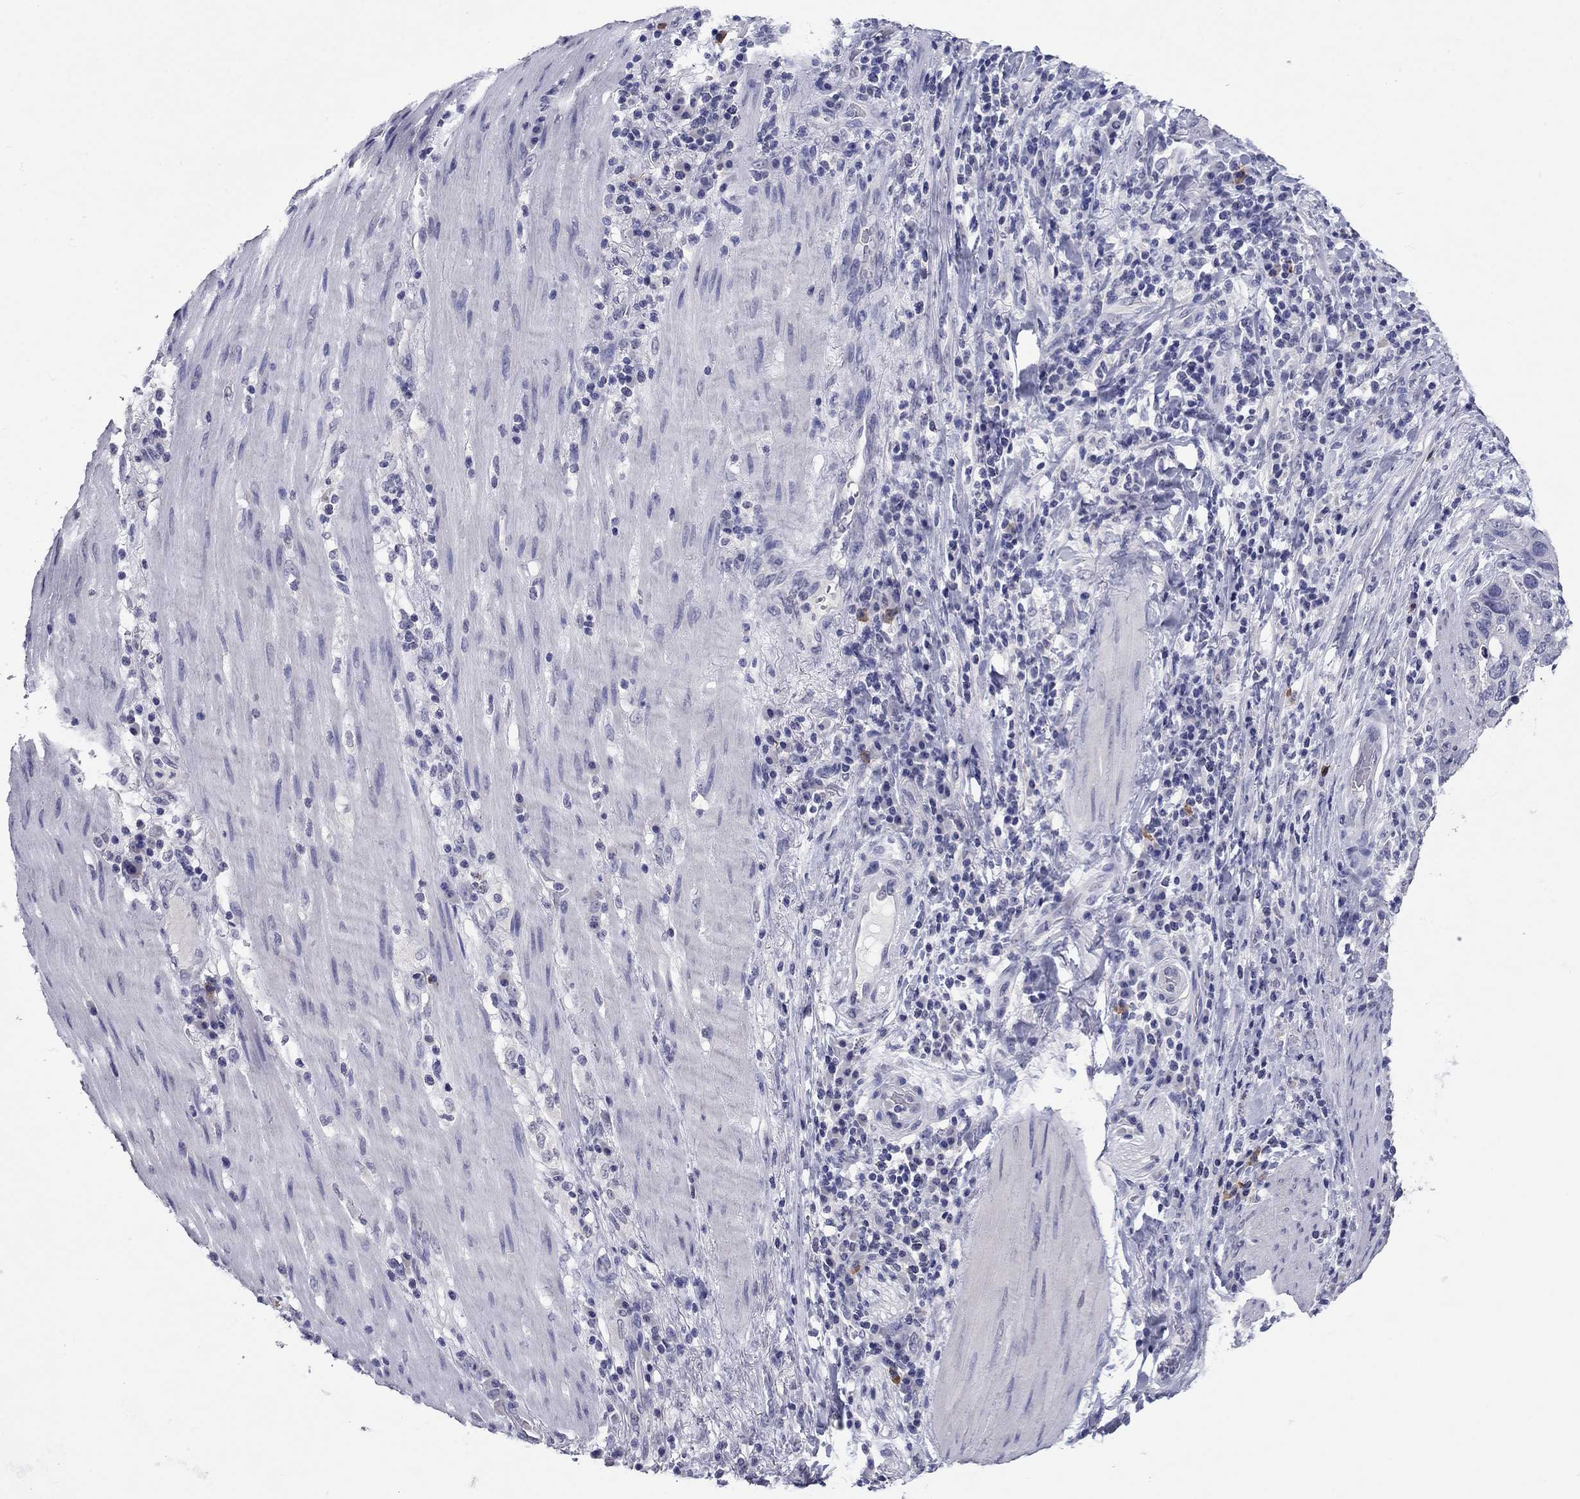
{"staining": {"intensity": "negative", "quantity": "none", "location": "none"}, "tissue": "stomach cancer", "cell_type": "Tumor cells", "image_type": "cancer", "snomed": [{"axis": "morphology", "description": "Adenocarcinoma, NOS"}, {"axis": "topography", "description": "Stomach"}], "caption": "Protein analysis of stomach cancer reveals no significant positivity in tumor cells.", "gene": "HAO1", "patient": {"sex": "male", "age": 54}}